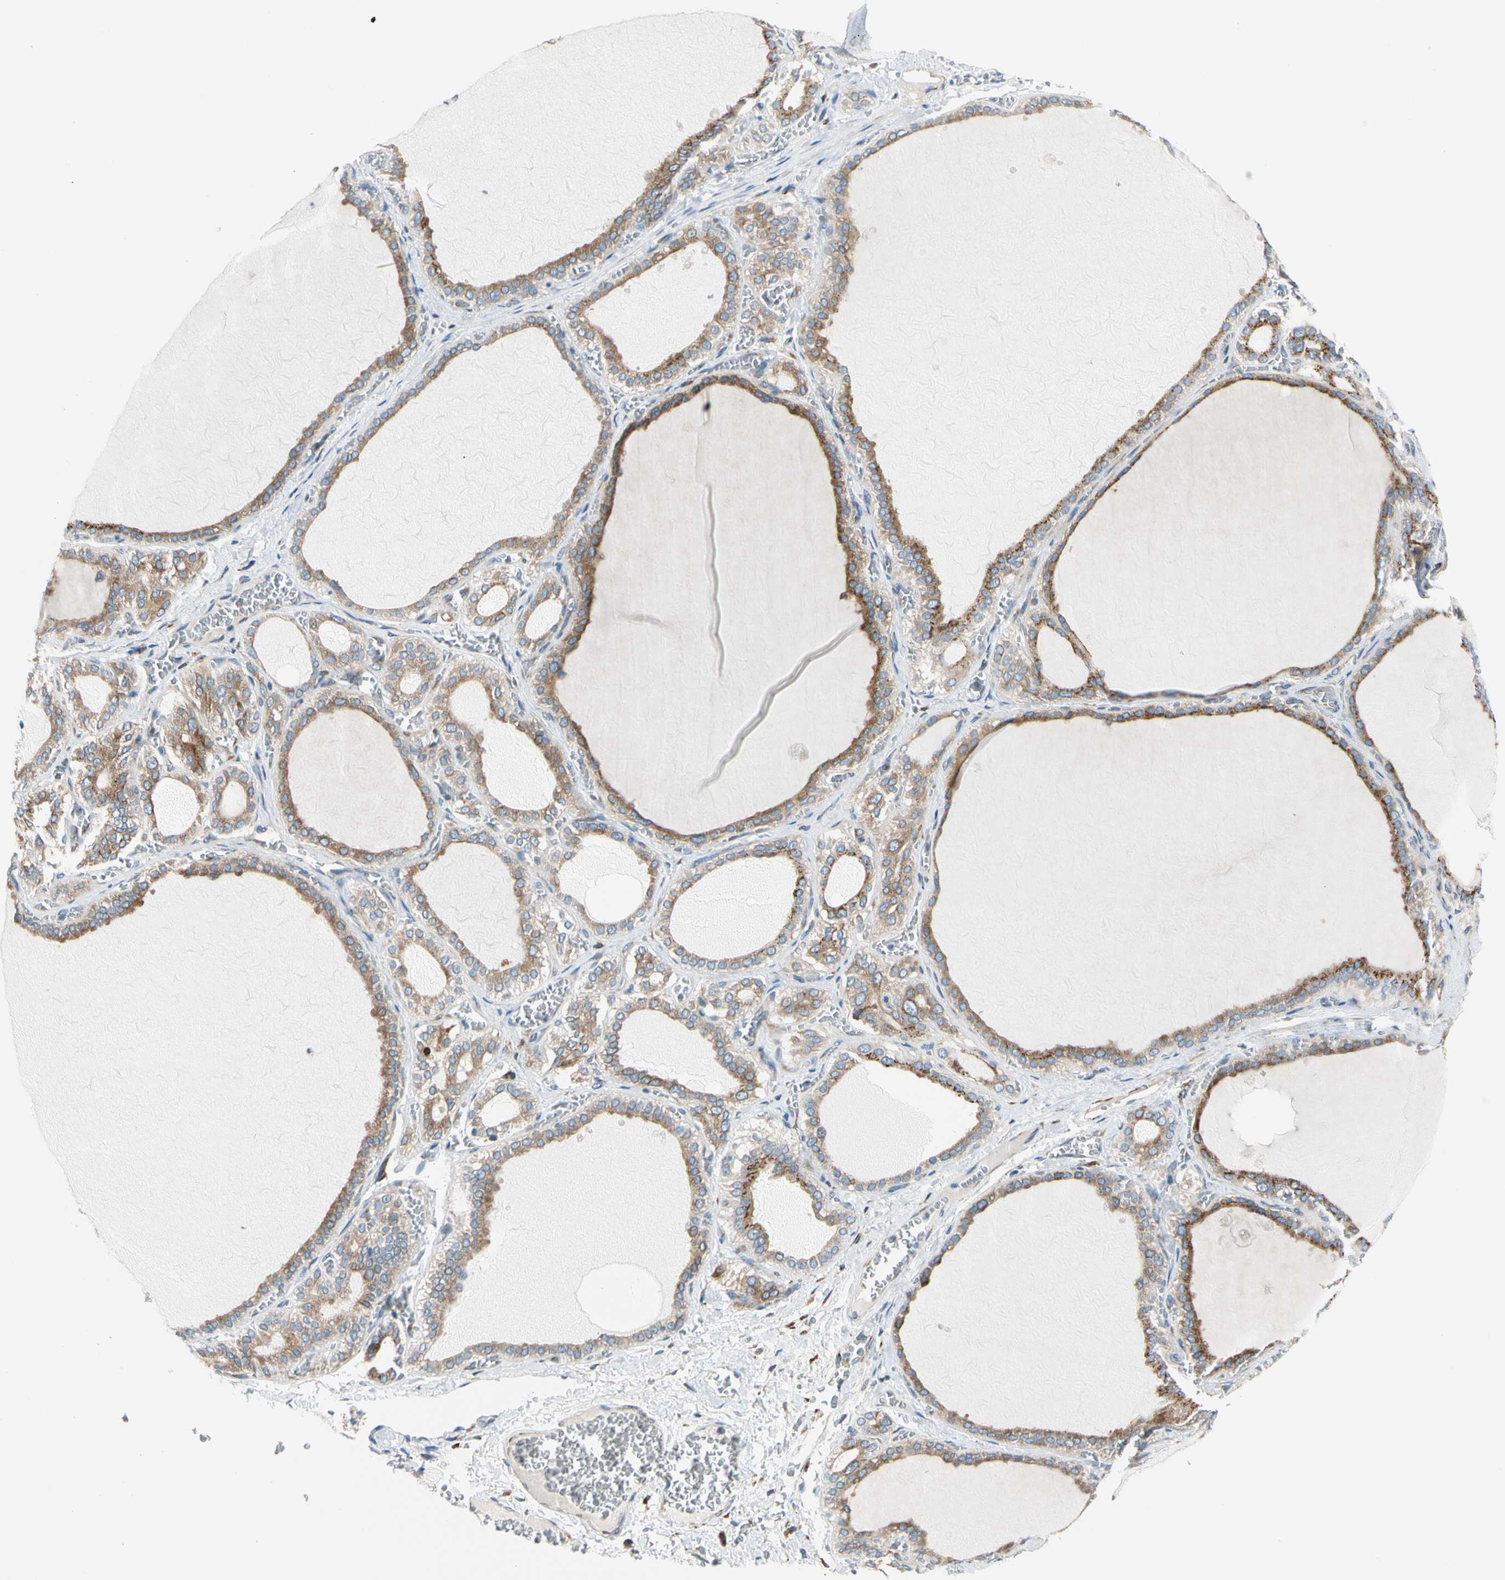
{"staining": {"intensity": "moderate", "quantity": ">75%", "location": "cytoplasmic/membranous"}, "tissue": "thyroid gland", "cell_type": "Glandular cells", "image_type": "normal", "snomed": [{"axis": "morphology", "description": "Normal tissue, NOS"}, {"axis": "topography", "description": "Thyroid gland"}], "caption": "Protein expression analysis of normal thyroid gland demonstrates moderate cytoplasmic/membranous staining in about >75% of glandular cells.", "gene": "NUCB1", "patient": {"sex": "female", "age": 55}}